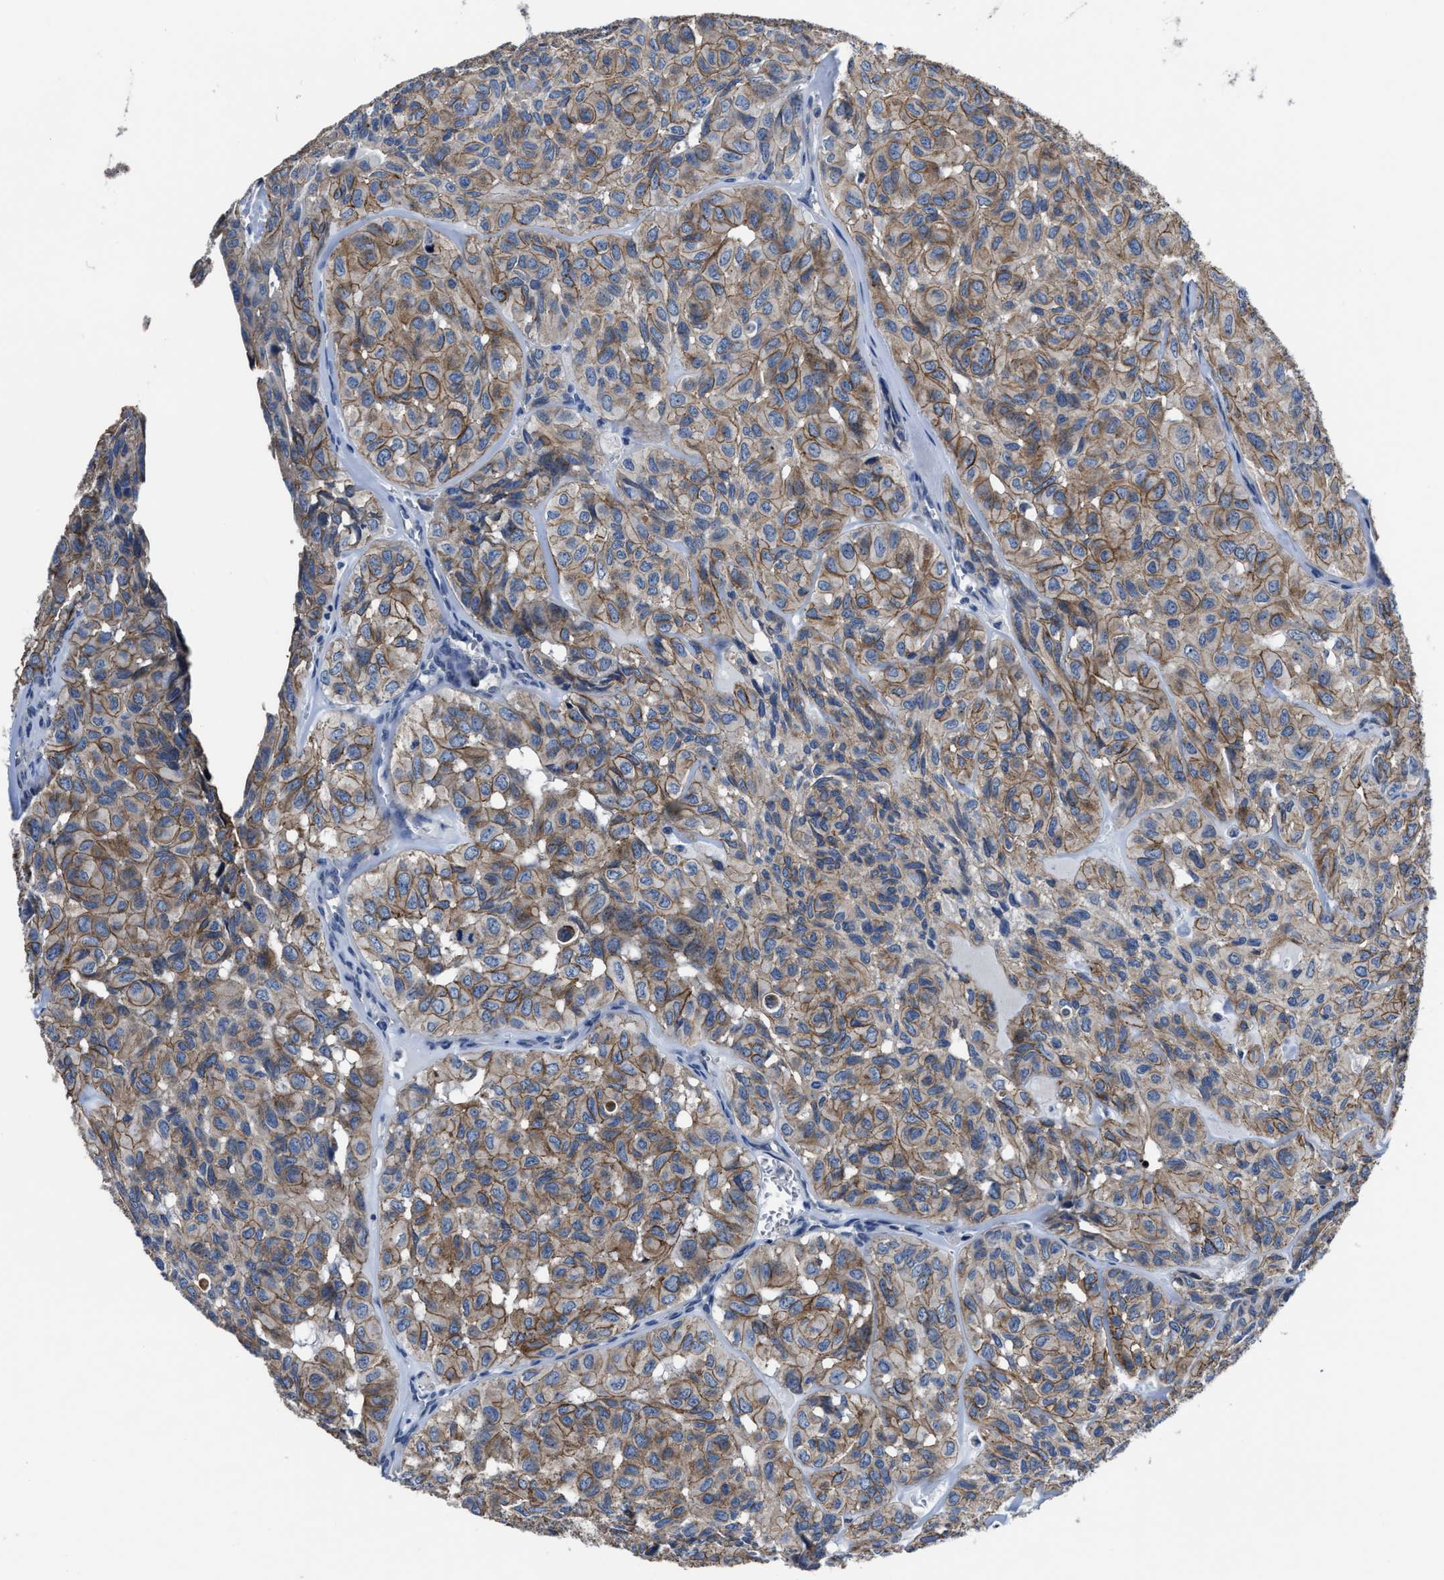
{"staining": {"intensity": "moderate", "quantity": ">75%", "location": "cytoplasmic/membranous"}, "tissue": "head and neck cancer", "cell_type": "Tumor cells", "image_type": "cancer", "snomed": [{"axis": "morphology", "description": "Adenocarcinoma, NOS"}, {"axis": "topography", "description": "Salivary gland, NOS"}, {"axis": "topography", "description": "Head-Neck"}], "caption": "Immunohistochemistry (IHC) image of human head and neck cancer (adenocarcinoma) stained for a protein (brown), which exhibits medium levels of moderate cytoplasmic/membranous expression in approximately >75% of tumor cells.", "gene": "GHITM", "patient": {"sex": "female", "age": 76}}